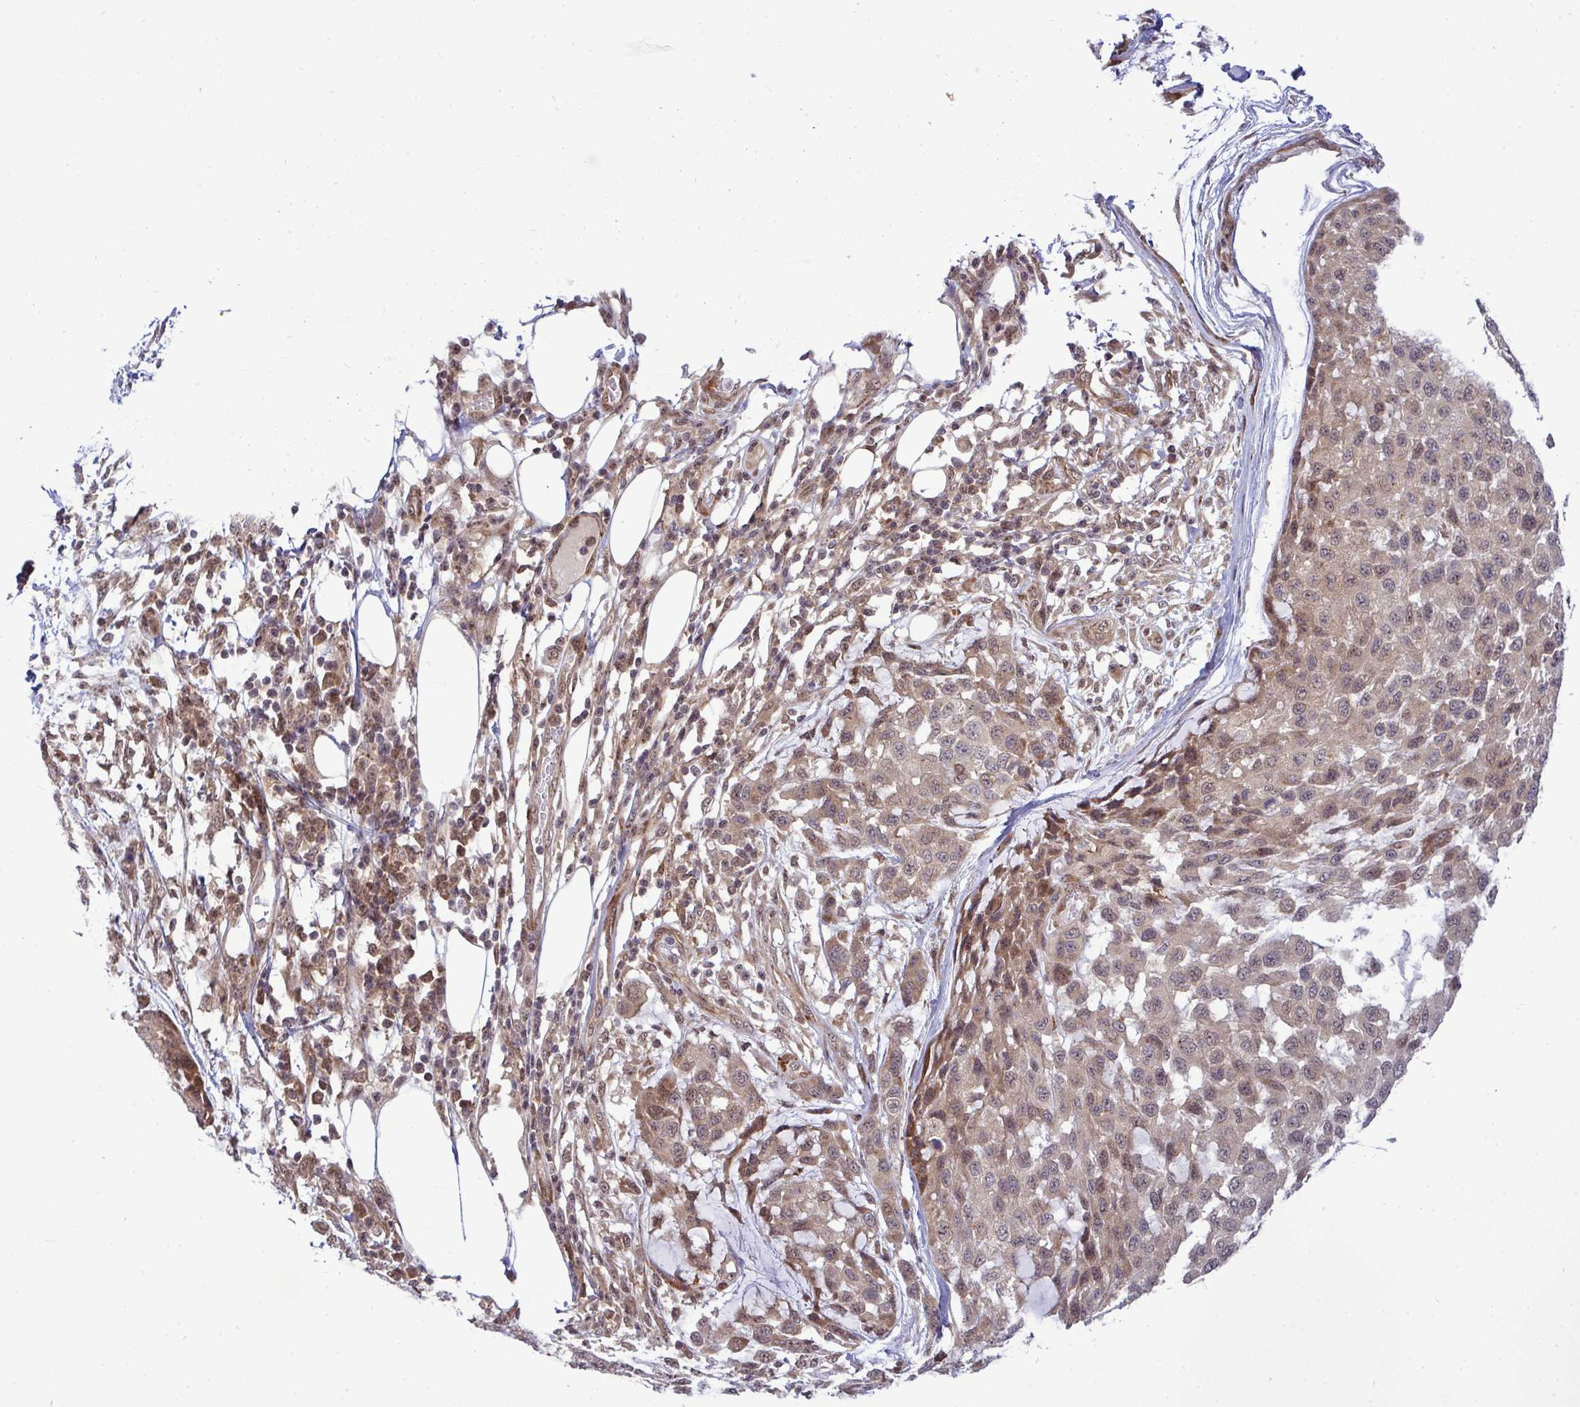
{"staining": {"intensity": "weak", "quantity": ">75%", "location": "cytoplasmic/membranous"}, "tissue": "melanoma", "cell_type": "Tumor cells", "image_type": "cancer", "snomed": [{"axis": "morphology", "description": "Malignant melanoma, NOS"}, {"axis": "topography", "description": "Skin"}], "caption": "Protein analysis of melanoma tissue demonstrates weak cytoplasmic/membranous positivity in about >75% of tumor cells.", "gene": "TRIM44", "patient": {"sex": "male", "age": 62}}